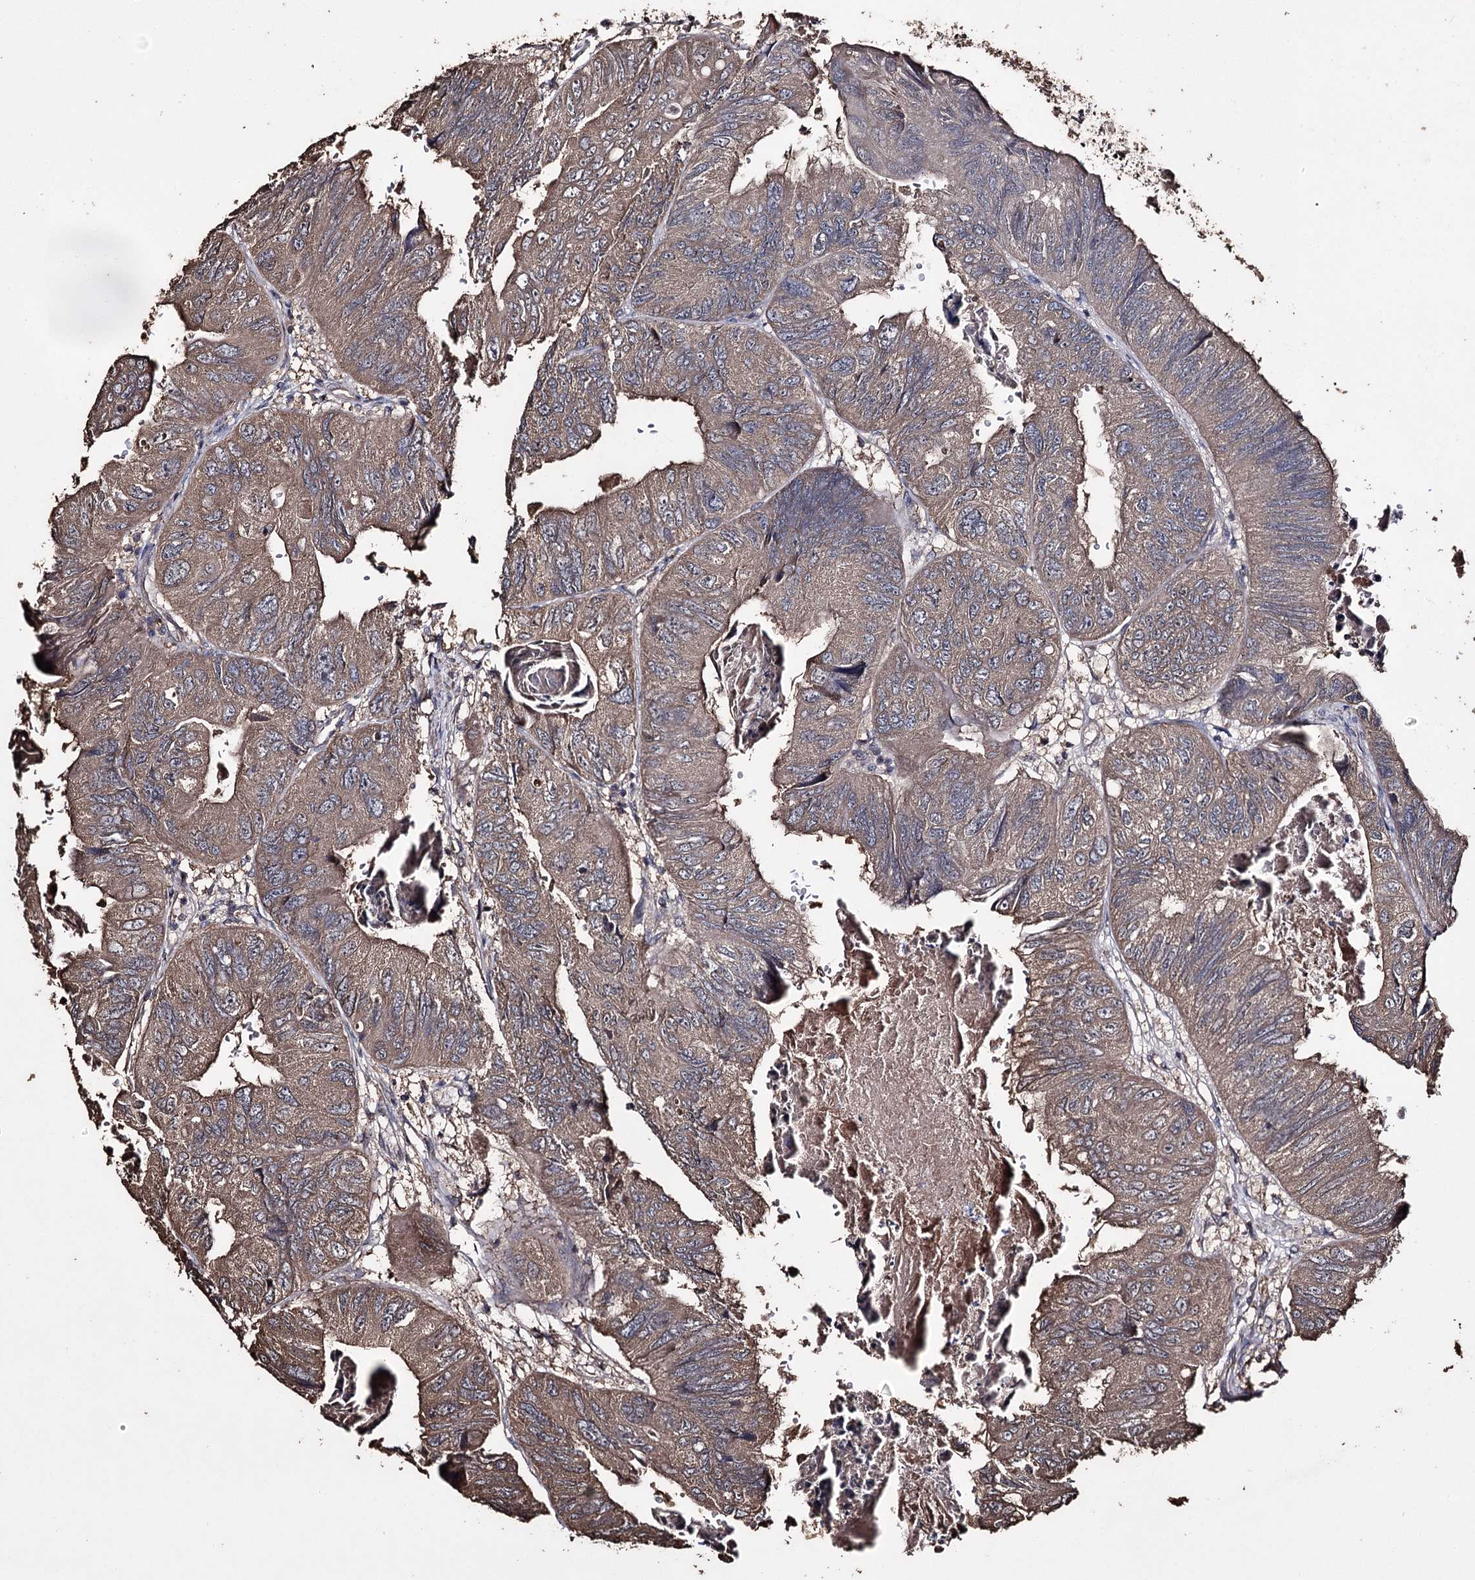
{"staining": {"intensity": "weak", "quantity": ">75%", "location": "cytoplasmic/membranous"}, "tissue": "colorectal cancer", "cell_type": "Tumor cells", "image_type": "cancer", "snomed": [{"axis": "morphology", "description": "Adenocarcinoma, NOS"}, {"axis": "topography", "description": "Rectum"}], "caption": "Adenocarcinoma (colorectal) stained with a protein marker shows weak staining in tumor cells.", "gene": "ZNF662", "patient": {"sex": "male", "age": 63}}